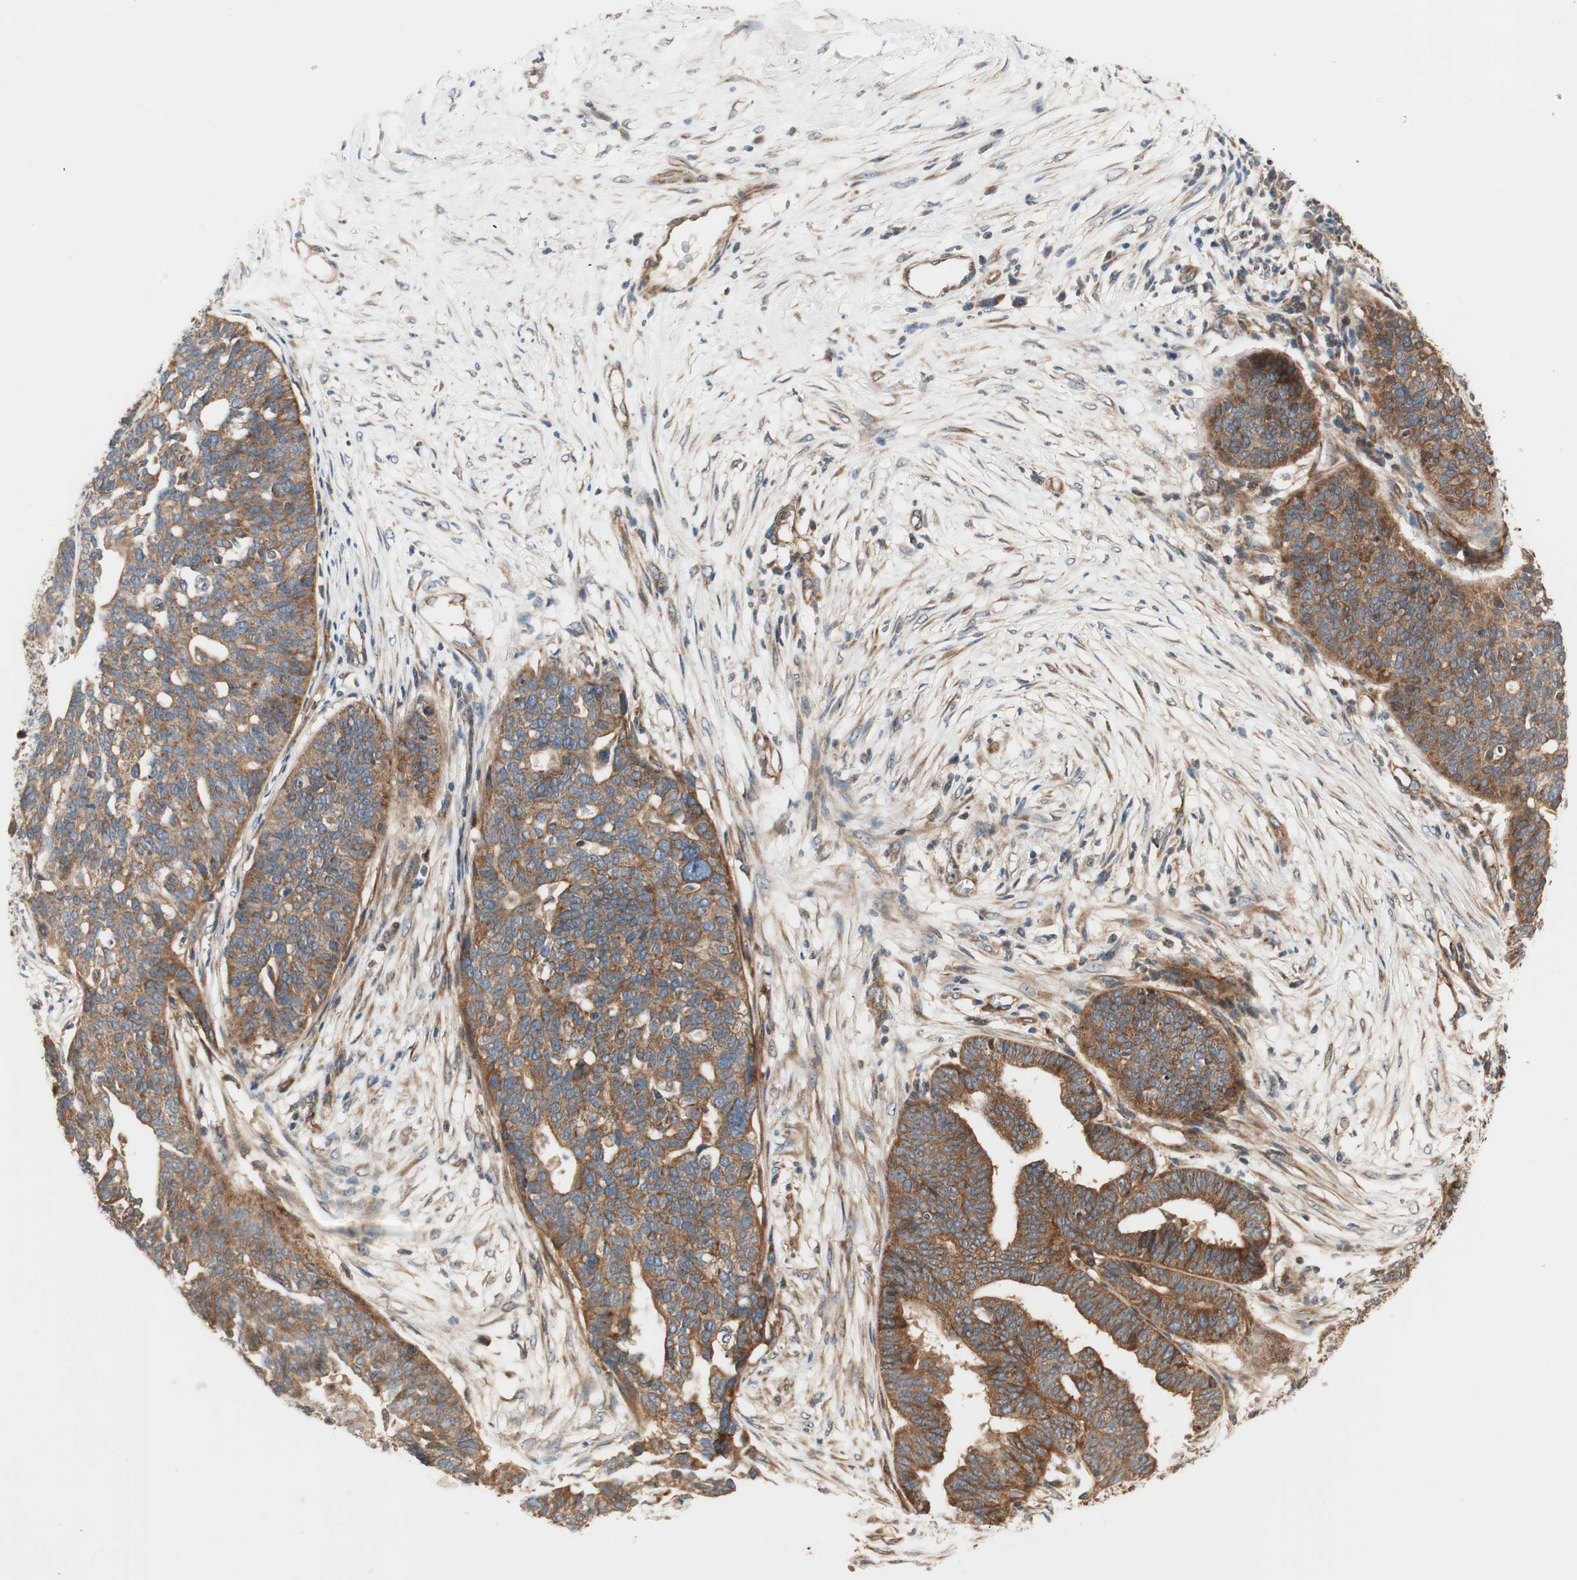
{"staining": {"intensity": "strong", "quantity": ">75%", "location": "cytoplasmic/membranous"}, "tissue": "ovarian cancer", "cell_type": "Tumor cells", "image_type": "cancer", "snomed": [{"axis": "morphology", "description": "Cystadenocarcinoma, serous, NOS"}, {"axis": "topography", "description": "Ovary"}], "caption": "Protein staining exhibits strong cytoplasmic/membranous staining in about >75% of tumor cells in ovarian cancer. The staining was performed using DAB, with brown indicating positive protein expression. Nuclei are stained blue with hematoxylin.", "gene": "CTTNBP2NL", "patient": {"sex": "female", "age": 59}}